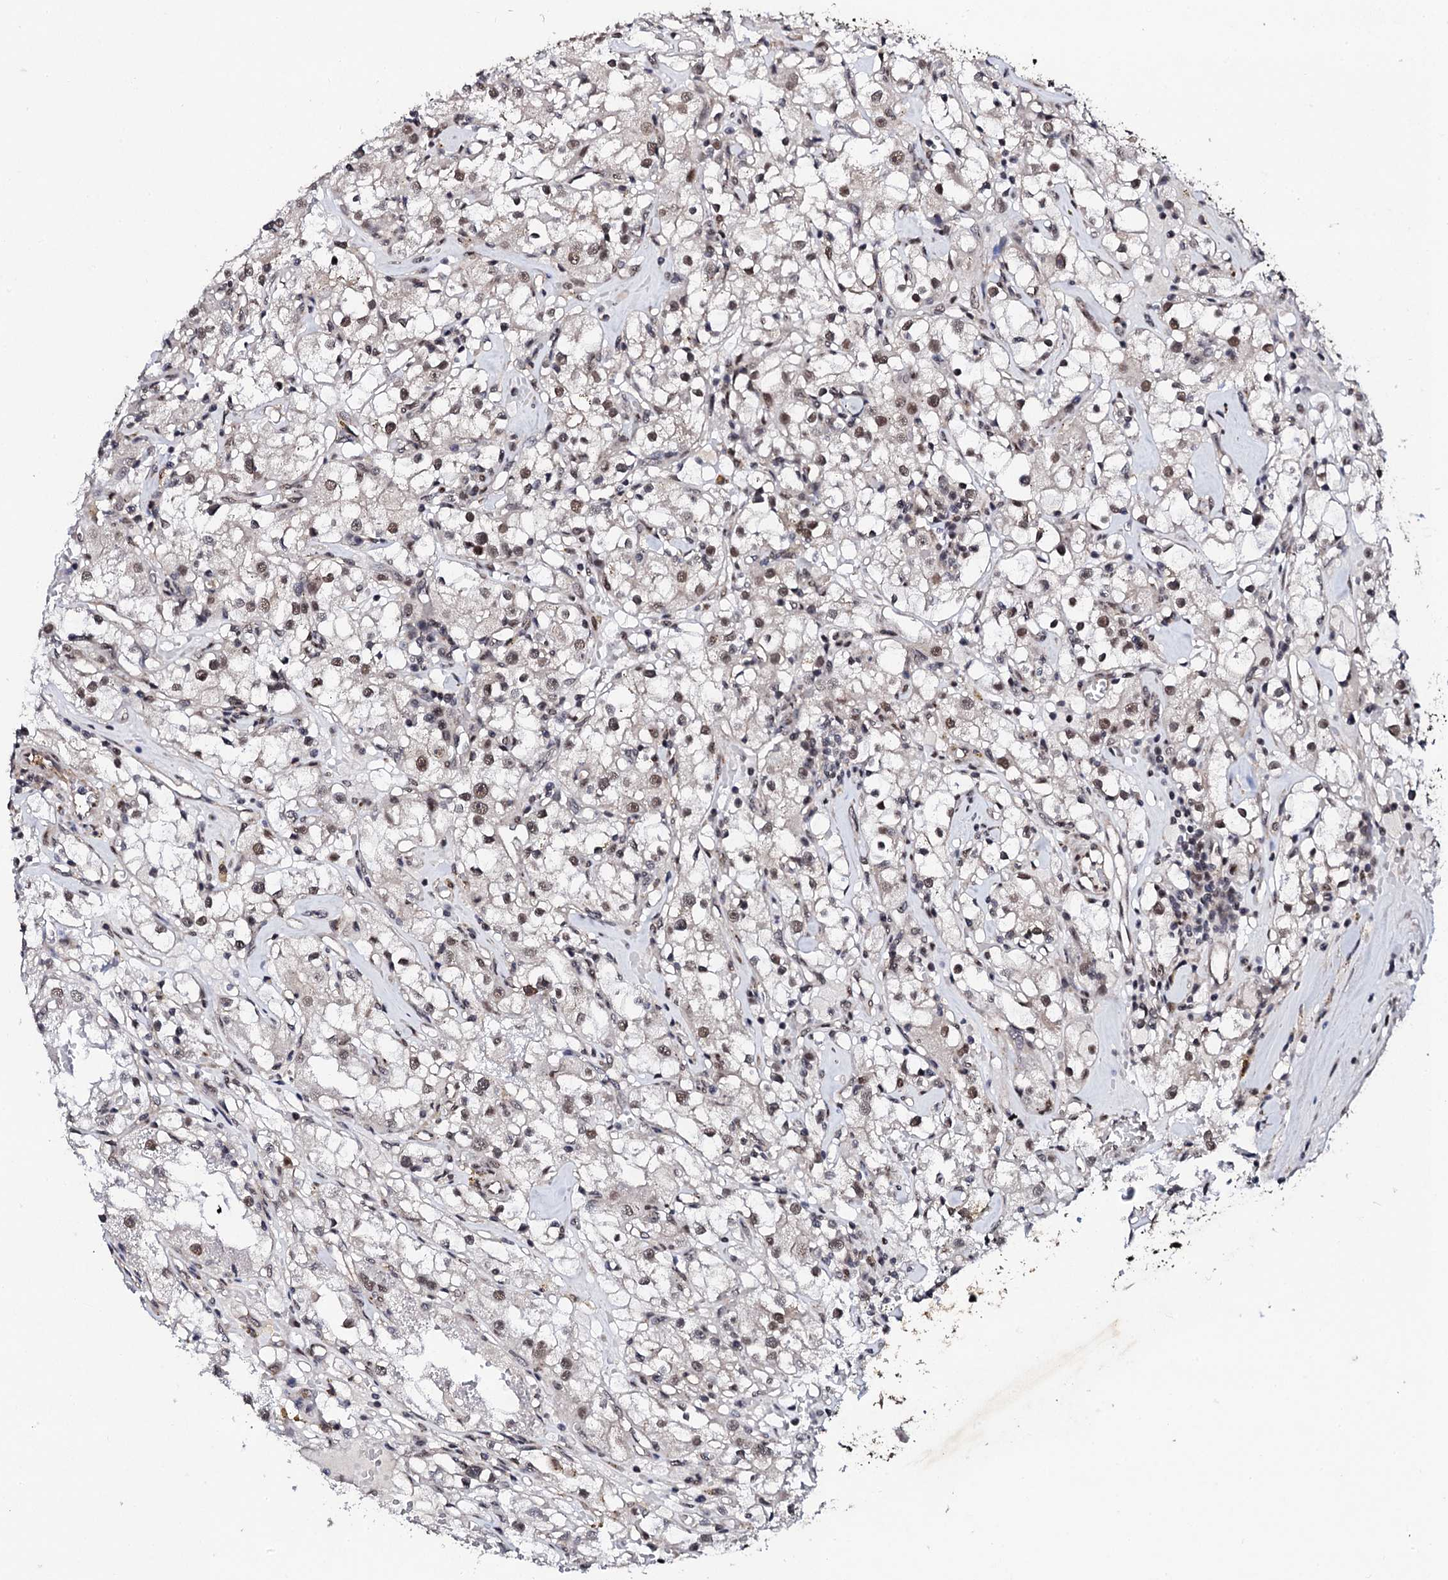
{"staining": {"intensity": "moderate", "quantity": "25%-75%", "location": "nuclear"}, "tissue": "renal cancer", "cell_type": "Tumor cells", "image_type": "cancer", "snomed": [{"axis": "morphology", "description": "Adenocarcinoma, NOS"}, {"axis": "topography", "description": "Kidney"}], "caption": "Renal cancer stained for a protein shows moderate nuclear positivity in tumor cells.", "gene": "CSTF3", "patient": {"sex": "male", "age": 56}}